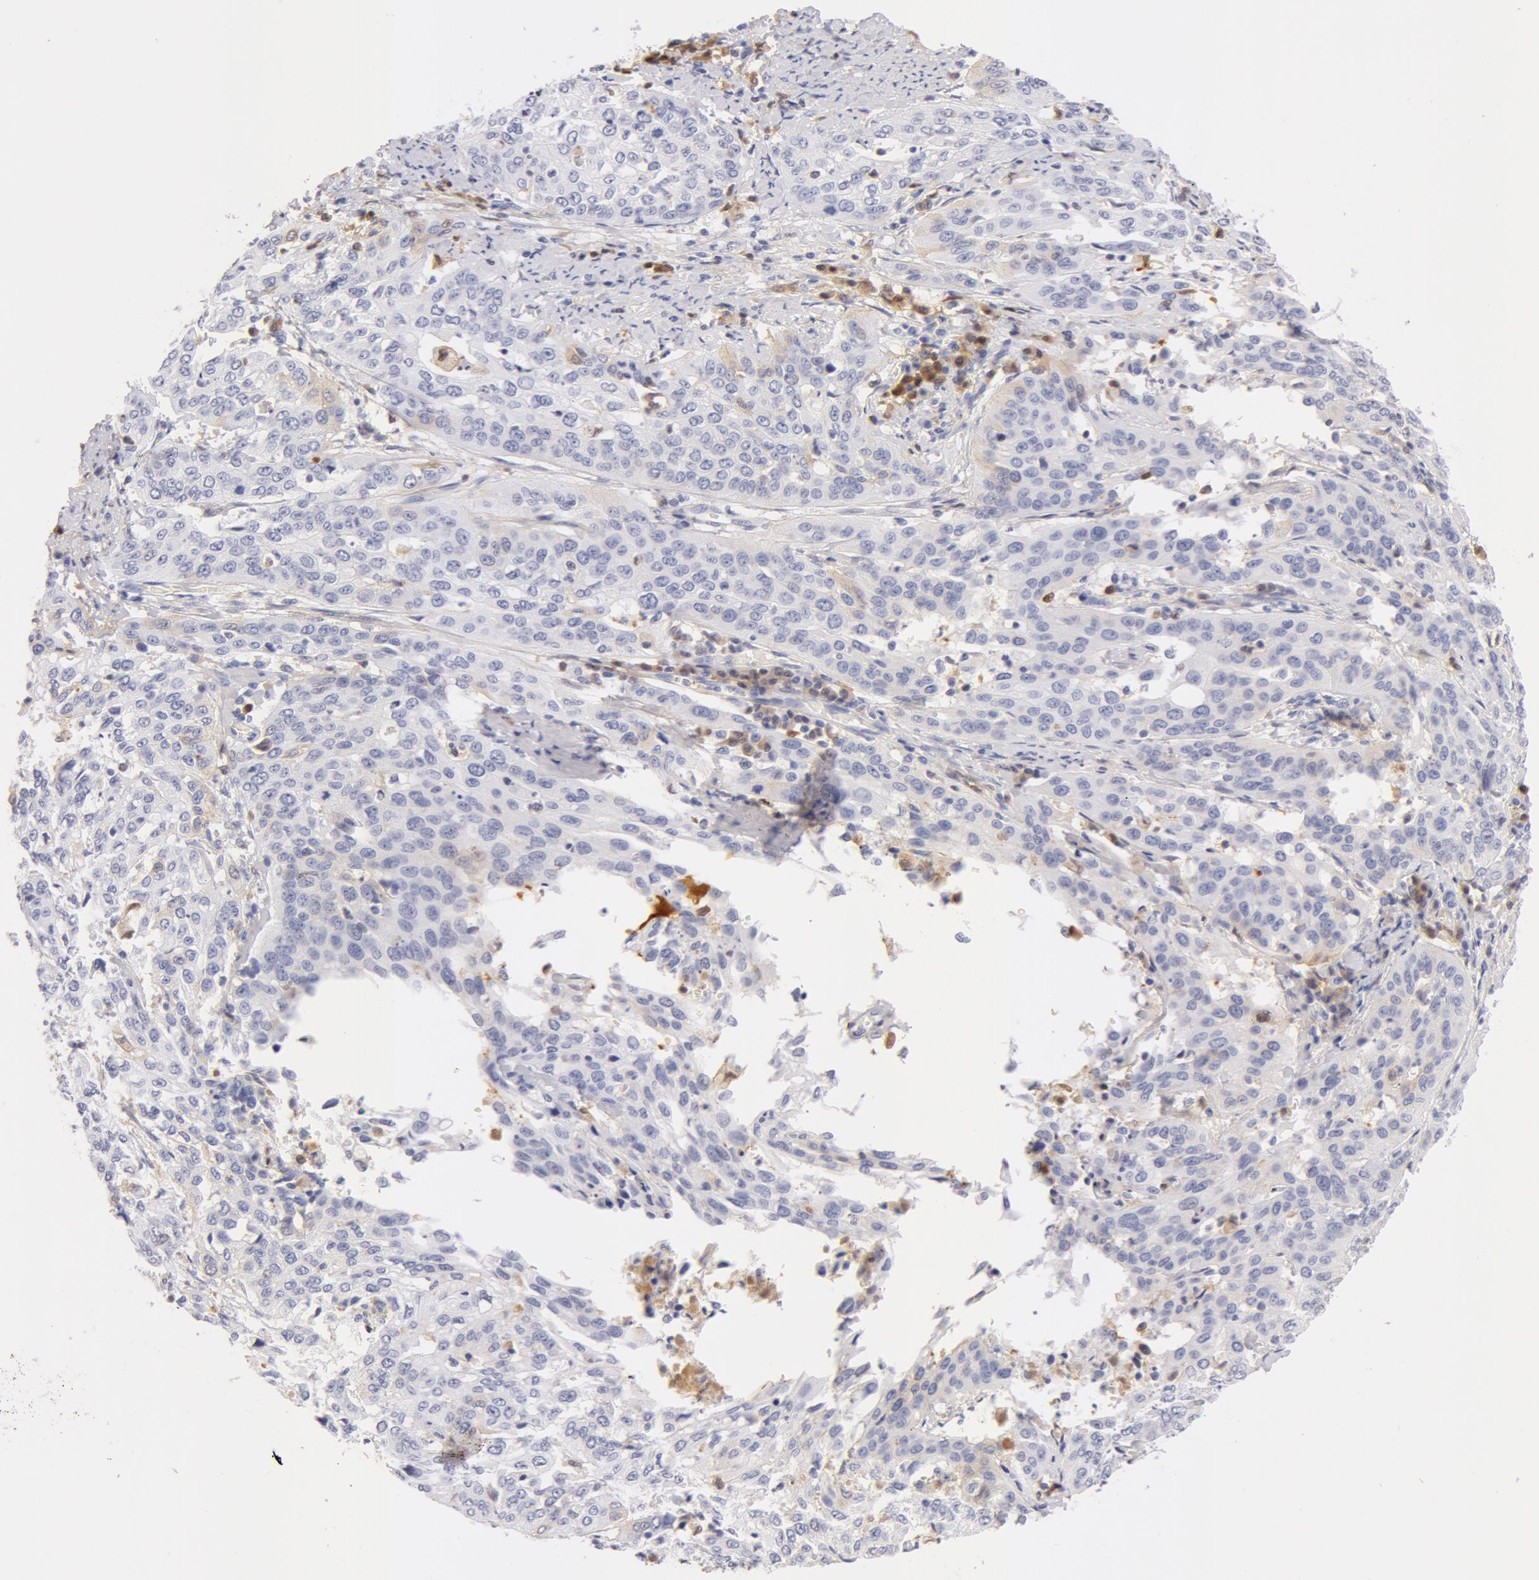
{"staining": {"intensity": "negative", "quantity": "none", "location": "none"}, "tissue": "cervical cancer", "cell_type": "Tumor cells", "image_type": "cancer", "snomed": [{"axis": "morphology", "description": "Squamous cell carcinoma, NOS"}, {"axis": "topography", "description": "Cervix"}], "caption": "Photomicrograph shows no significant protein expression in tumor cells of cervical cancer (squamous cell carcinoma).", "gene": "AHSG", "patient": {"sex": "female", "age": 41}}